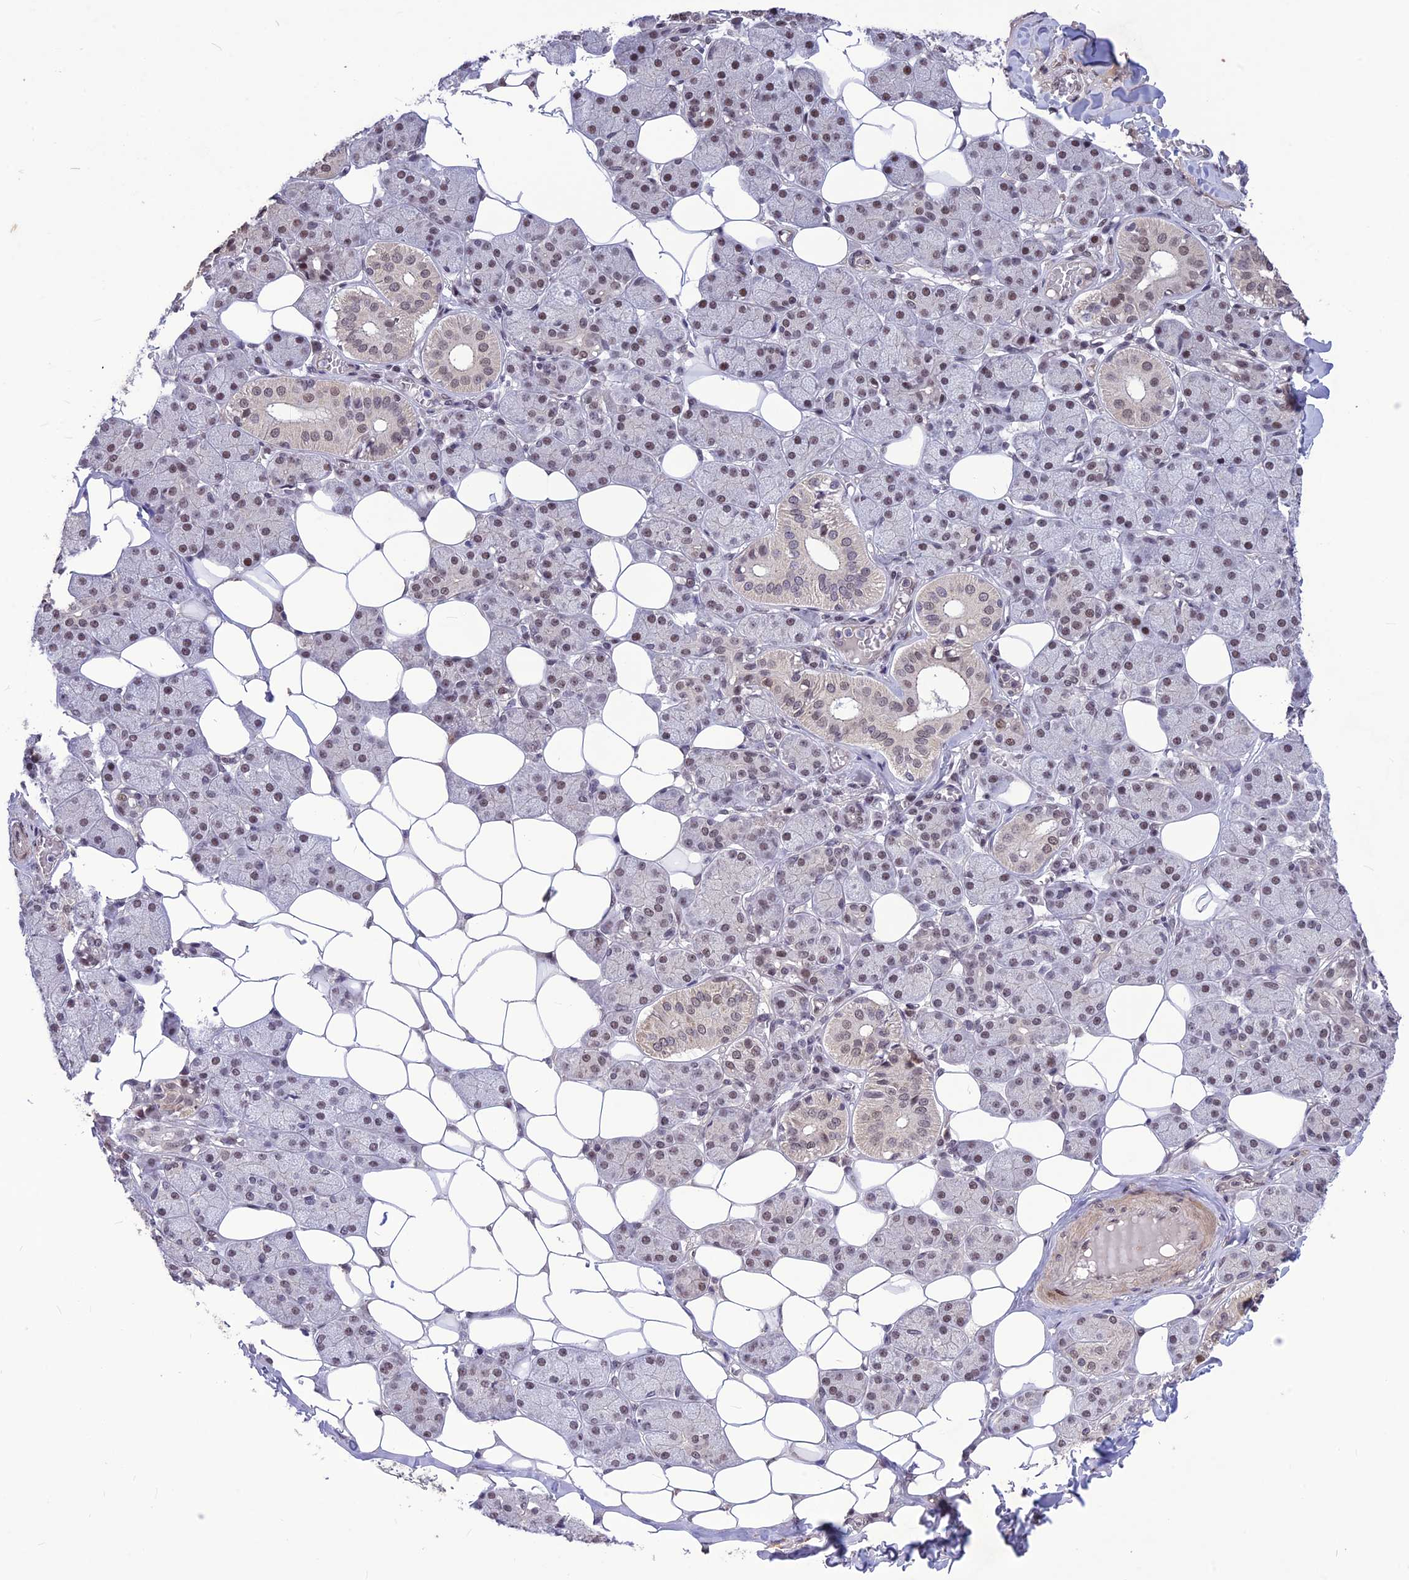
{"staining": {"intensity": "moderate", "quantity": "25%-75%", "location": "nuclear"}, "tissue": "salivary gland", "cell_type": "Glandular cells", "image_type": "normal", "snomed": [{"axis": "morphology", "description": "Normal tissue, NOS"}, {"axis": "topography", "description": "Salivary gland"}], "caption": "Immunohistochemistry of benign salivary gland demonstrates medium levels of moderate nuclear expression in about 25%-75% of glandular cells.", "gene": "DIS3", "patient": {"sex": "female", "age": 33}}